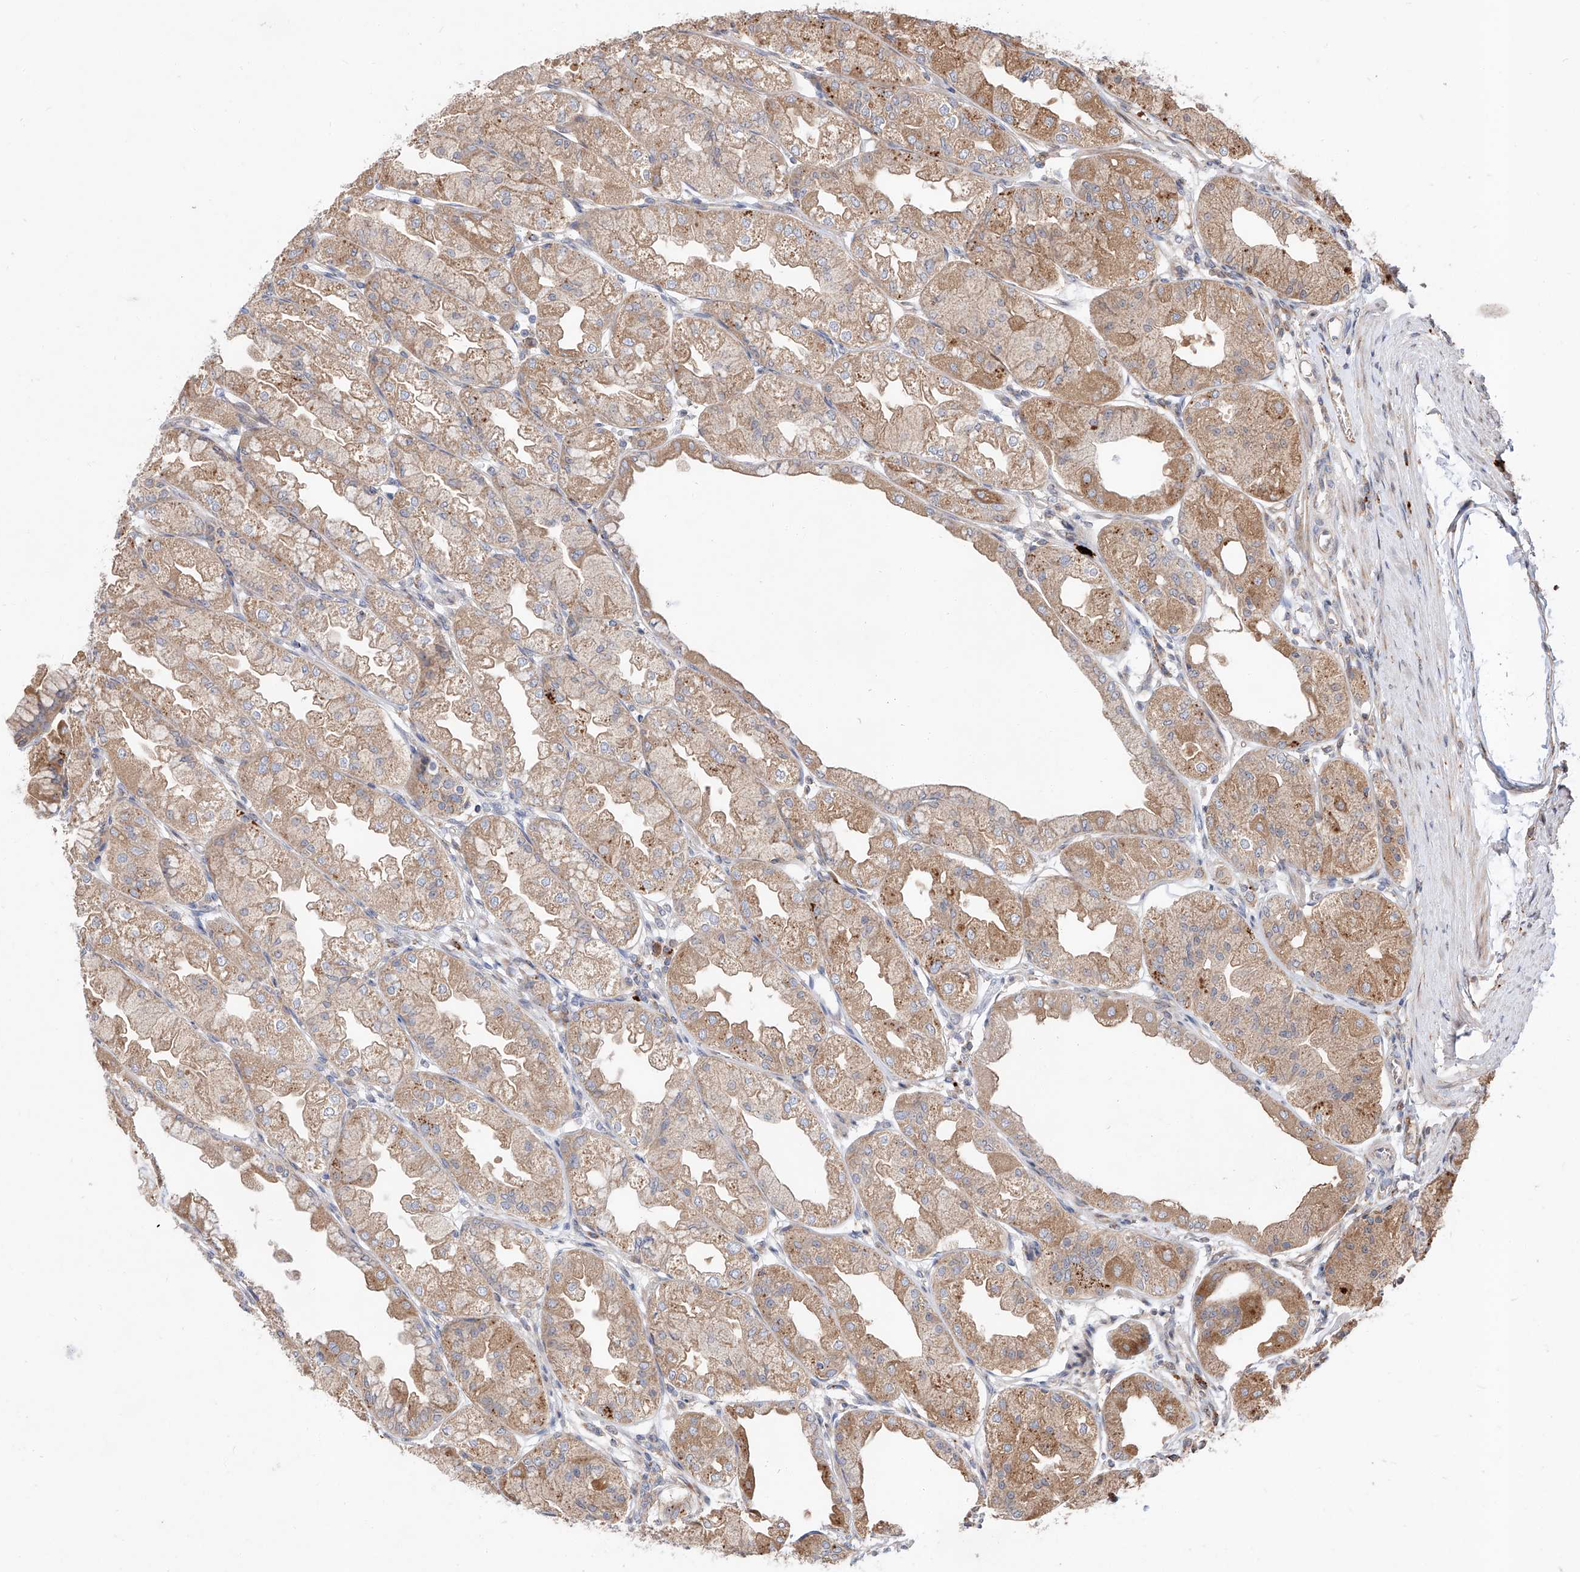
{"staining": {"intensity": "moderate", "quantity": ">75%", "location": "cytoplasmic/membranous"}, "tissue": "stomach", "cell_type": "Glandular cells", "image_type": "normal", "snomed": [{"axis": "morphology", "description": "Normal tissue, NOS"}, {"axis": "topography", "description": "Stomach, upper"}], "caption": "Glandular cells demonstrate medium levels of moderate cytoplasmic/membranous staining in about >75% of cells in normal human stomach. (brown staining indicates protein expression, while blue staining denotes nuclei).", "gene": "DIRAS3", "patient": {"sex": "male", "age": 47}}